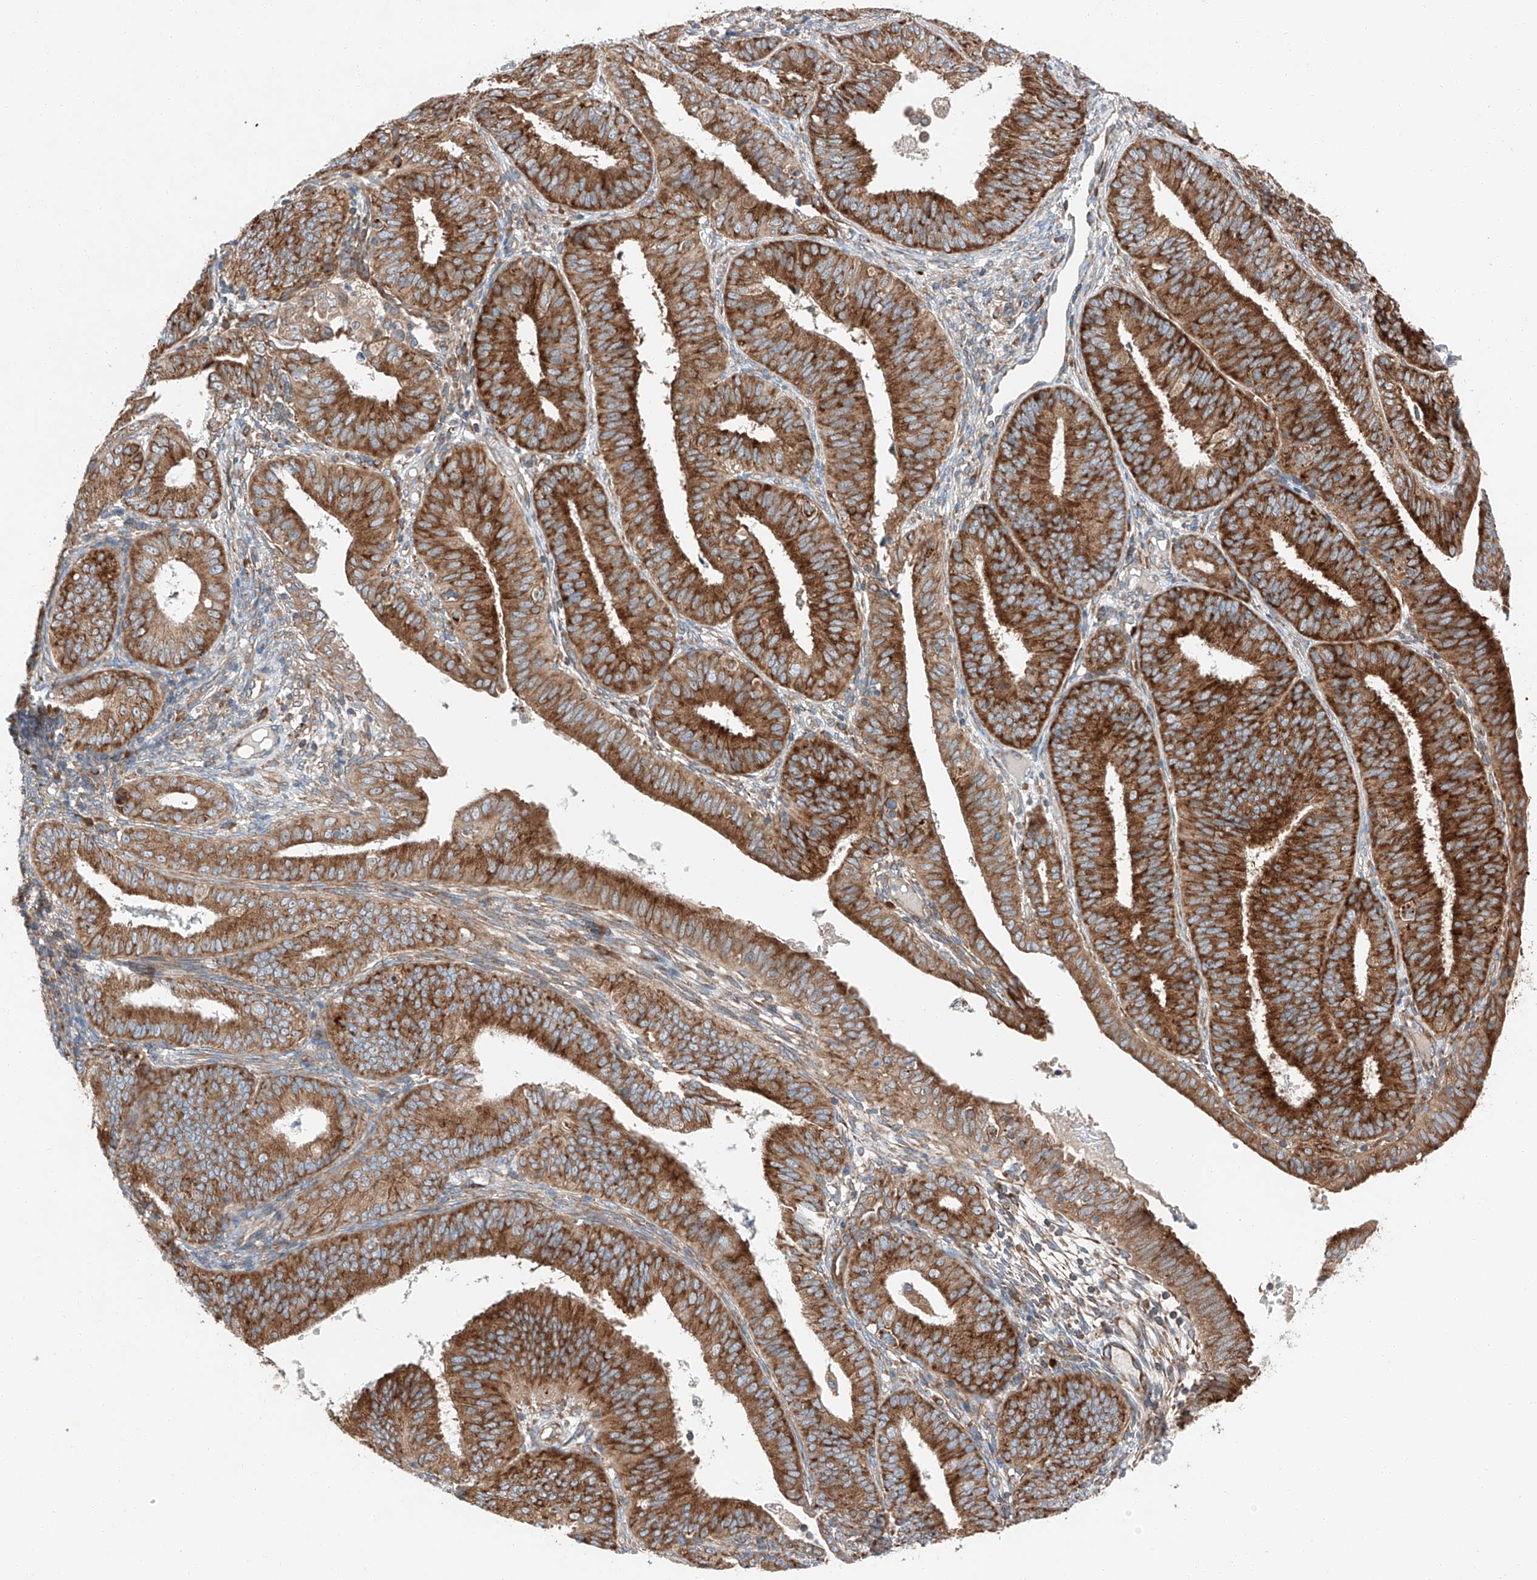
{"staining": {"intensity": "strong", "quantity": ">75%", "location": "cytoplasmic/membranous"}, "tissue": "endometrial cancer", "cell_type": "Tumor cells", "image_type": "cancer", "snomed": [{"axis": "morphology", "description": "Adenocarcinoma, NOS"}, {"axis": "topography", "description": "Endometrium"}], "caption": "Immunohistochemistry (IHC) histopathology image of neoplastic tissue: human endometrial cancer stained using immunohistochemistry (IHC) shows high levels of strong protein expression localized specifically in the cytoplasmic/membranous of tumor cells, appearing as a cytoplasmic/membranous brown color.", "gene": "ZC3H15", "patient": {"sex": "female", "age": 51}}